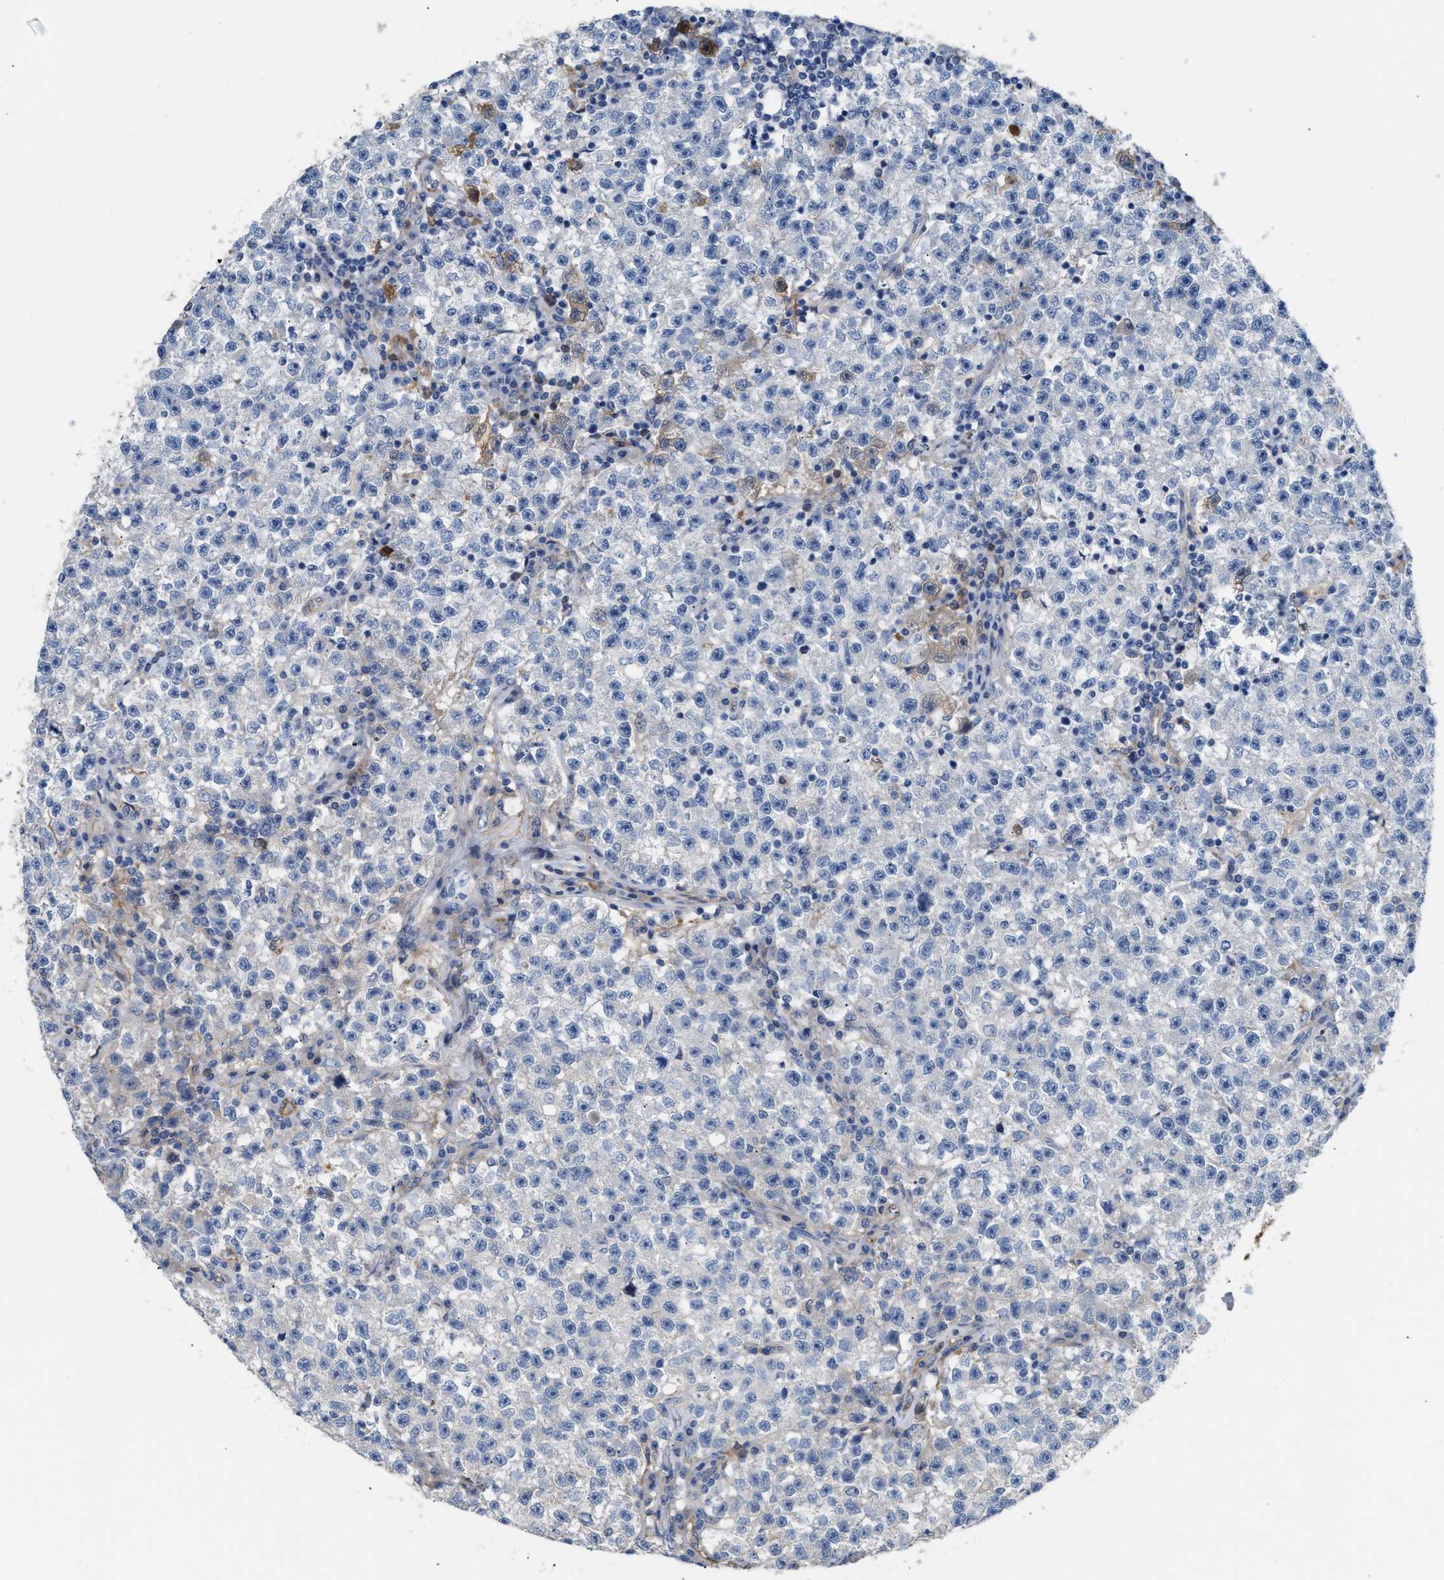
{"staining": {"intensity": "negative", "quantity": "none", "location": "none"}, "tissue": "testis cancer", "cell_type": "Tumor cells", "image_type": "cancer", "snomed": [{"axis": "morphology", "description": "Seminoma, NOS"}, {"axis": "topography", "description": "Testis"}], "caption": "This is an IHC image of testis seminoma. There is no positivity in tumor cells.", "gene": "TFPI", "patient": {"sex": "male", "age": 22}}